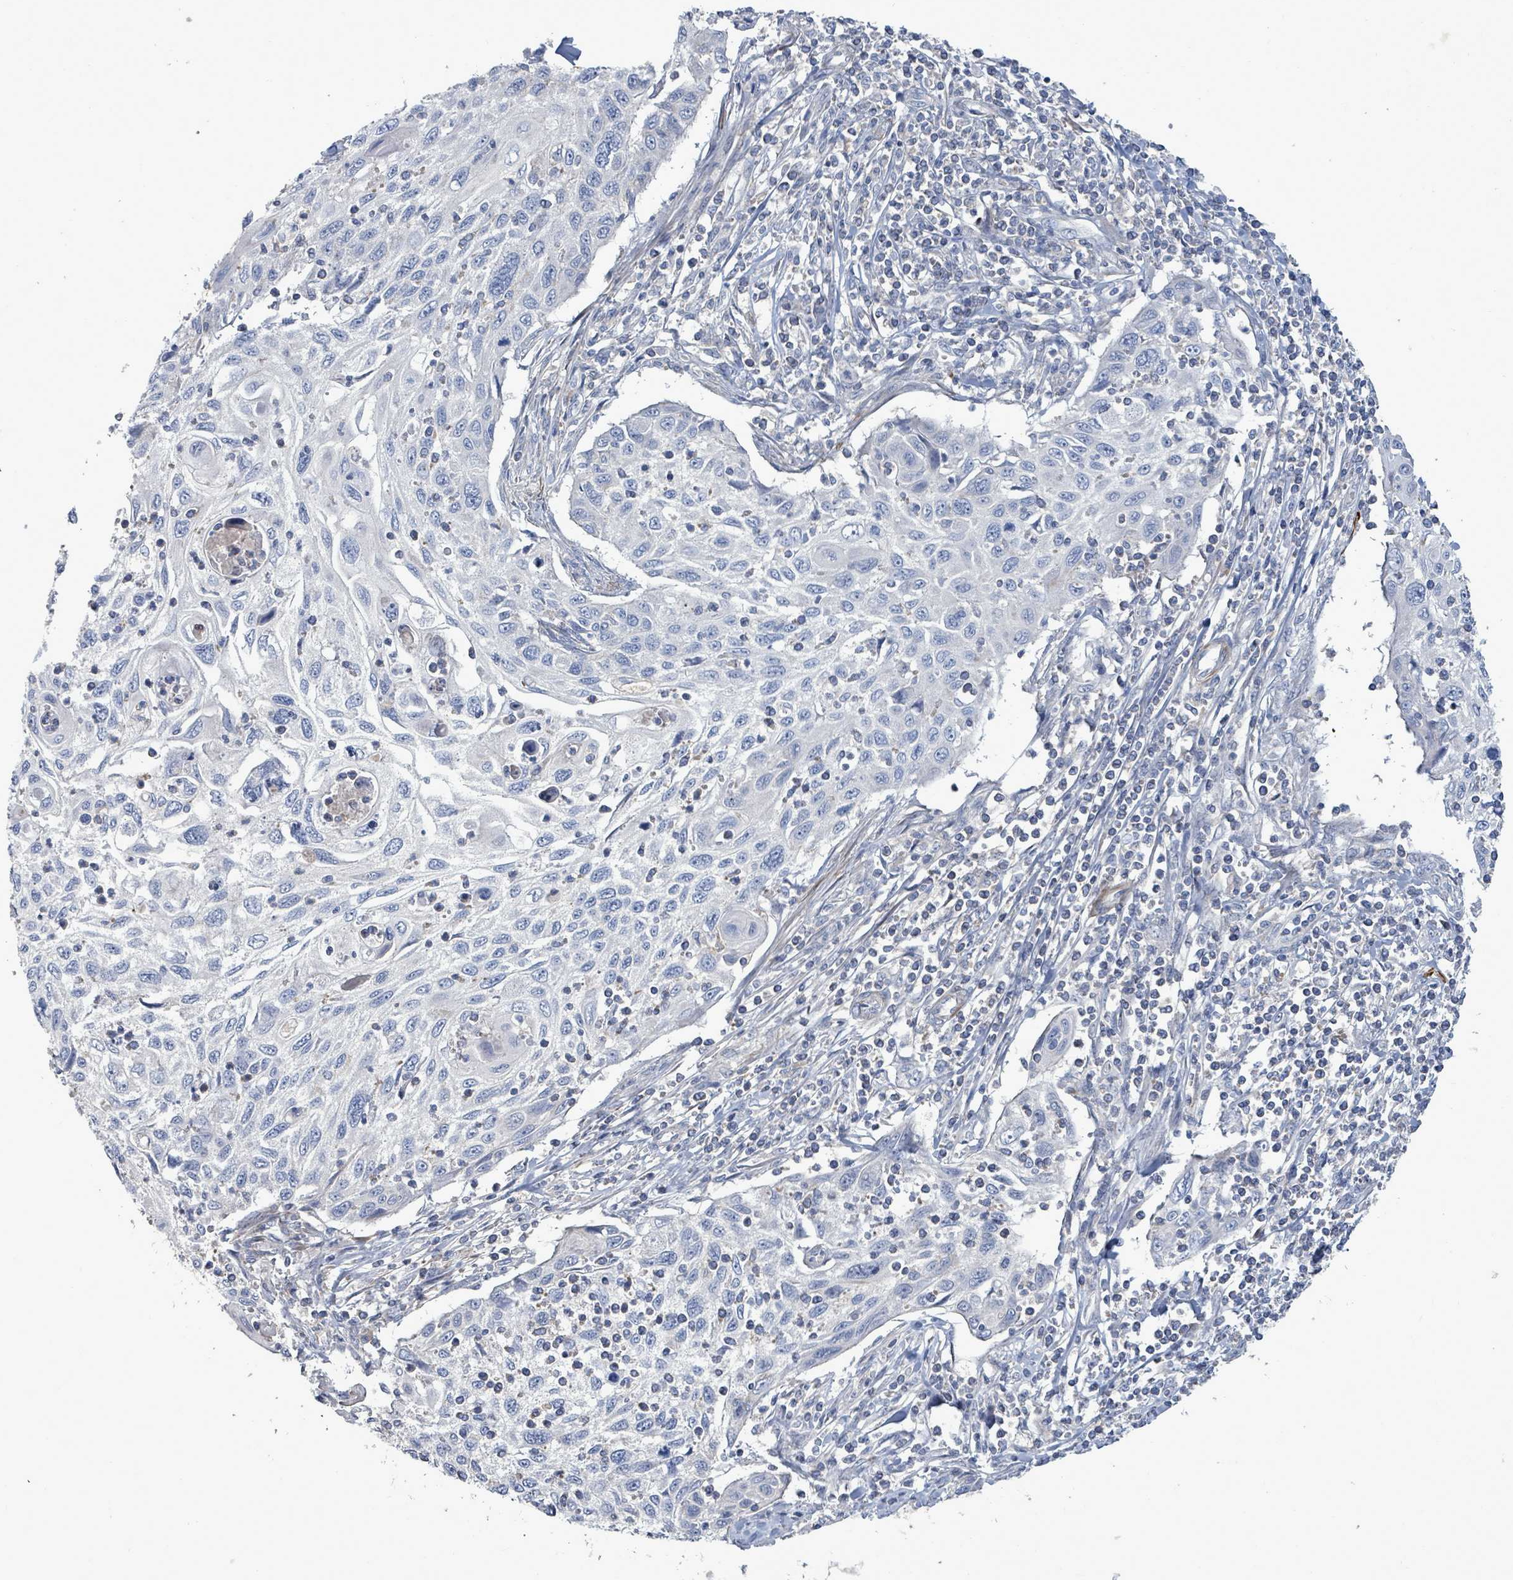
{"staining": {"intensity": "negative", "quantity": "none", "location": "none"}, "tissue": "cervical cancer", "cell_type": "Tumor cells", "image_type": "cancer", "snomed": [{"axis": "morphology", "description": "Squamous cell carcinoma, NOS"}, {"axis": "topography", "description": "Cervix"}], "caption": "This is an immunohistochemistry micrograph of human cervical cancer. There is no positivity in tumor cells.", "gene": "ARGFX", "patient": {"sex": "female", "age": 70}}